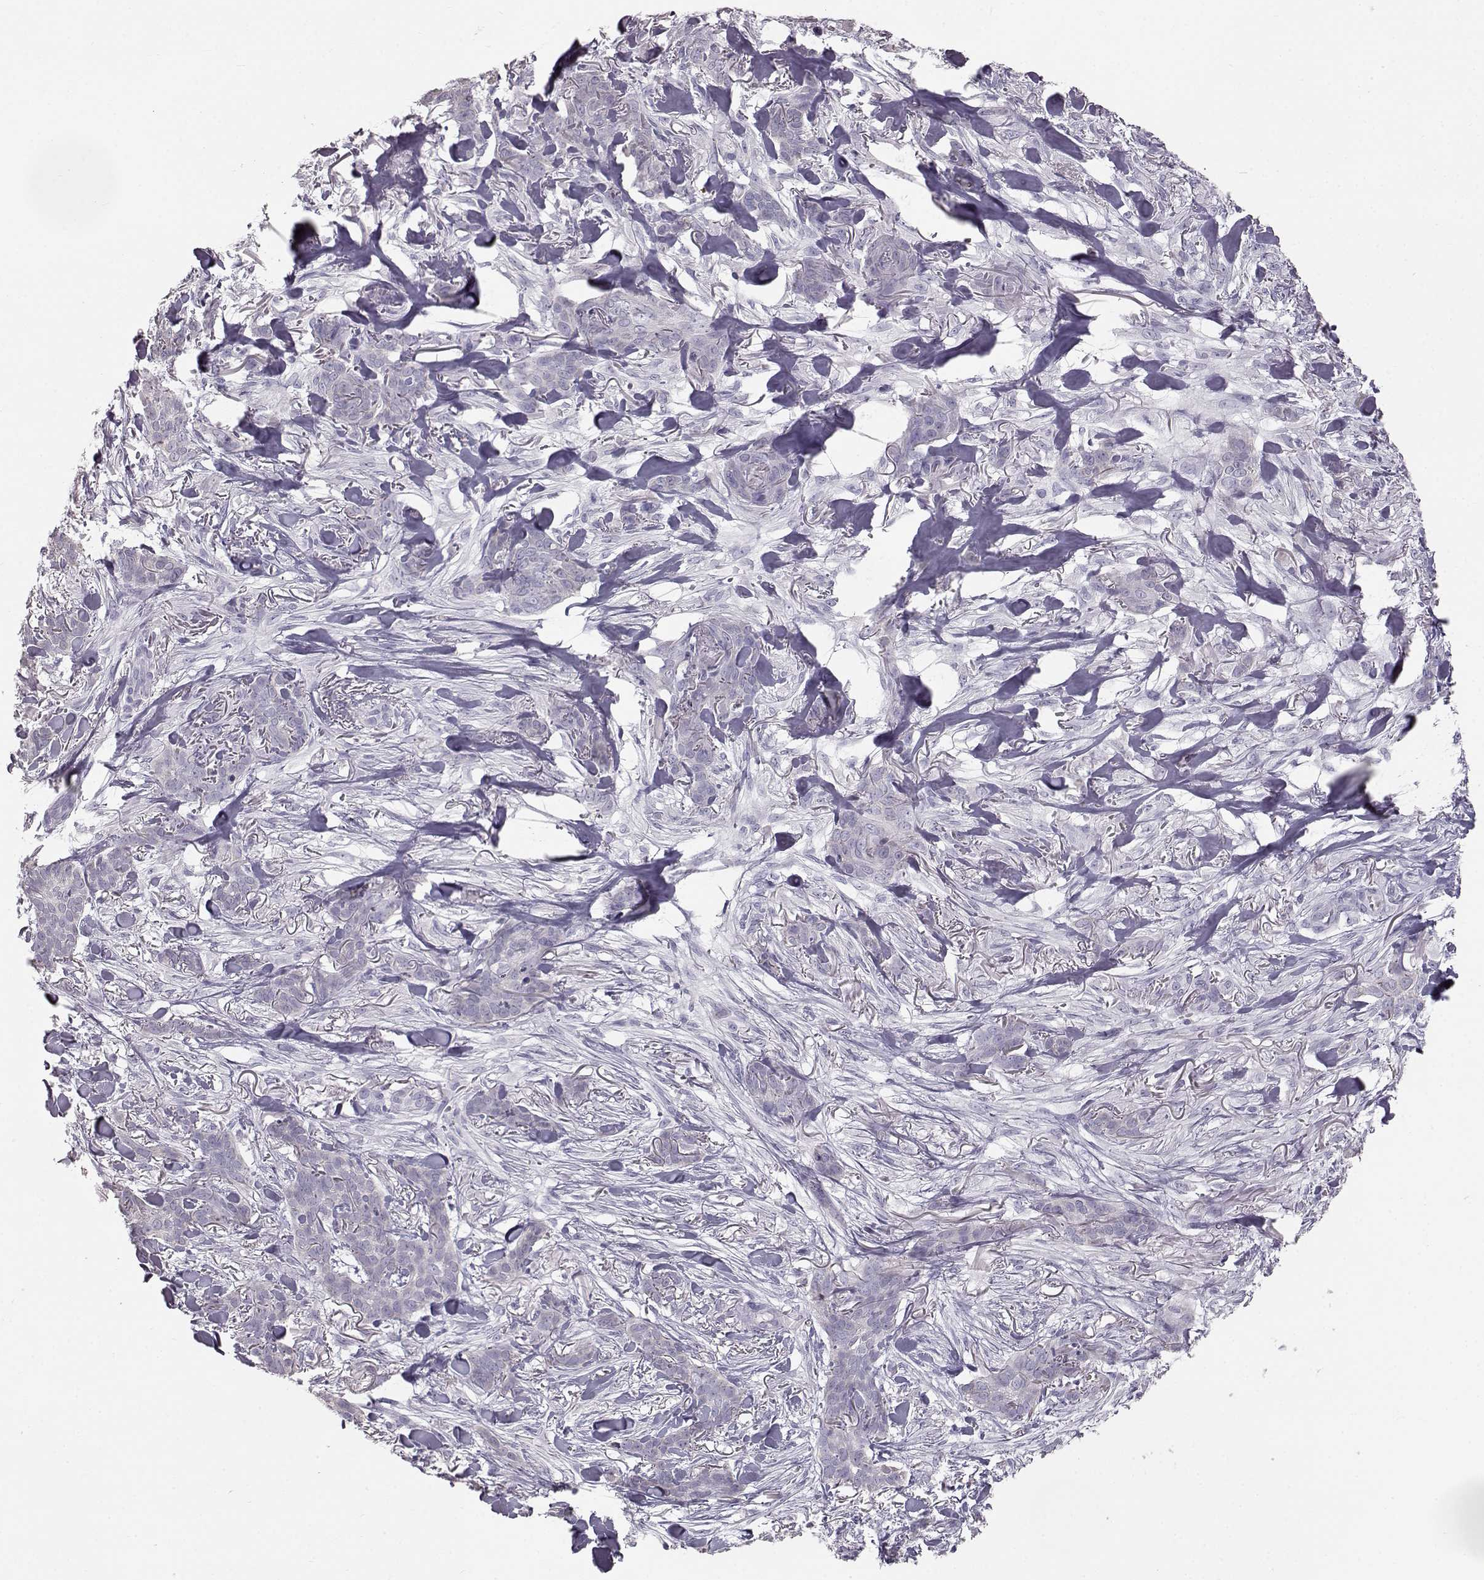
{"staining": {"intensity": "negative", "quantity": "none", "location": "none"}, "tissue": "skin cancer", "cell_type": "Tumor cells", "image_type": "cancer", "snomed": [{"axis": "morphology", "description": "Basal cell carcinoma"}, {"axis": "topography", "description": "Skin"}], "caption": "Immunohistochemistry image of neoplastic tissue: human basal cell carcinoma (skin) stained with DAB (3,3'-diaminobenzidine) demonstrates no significant protein expression in tumor cells.", "gene": "KRT33A", "patient": {"sex": "female", "age": 61}}